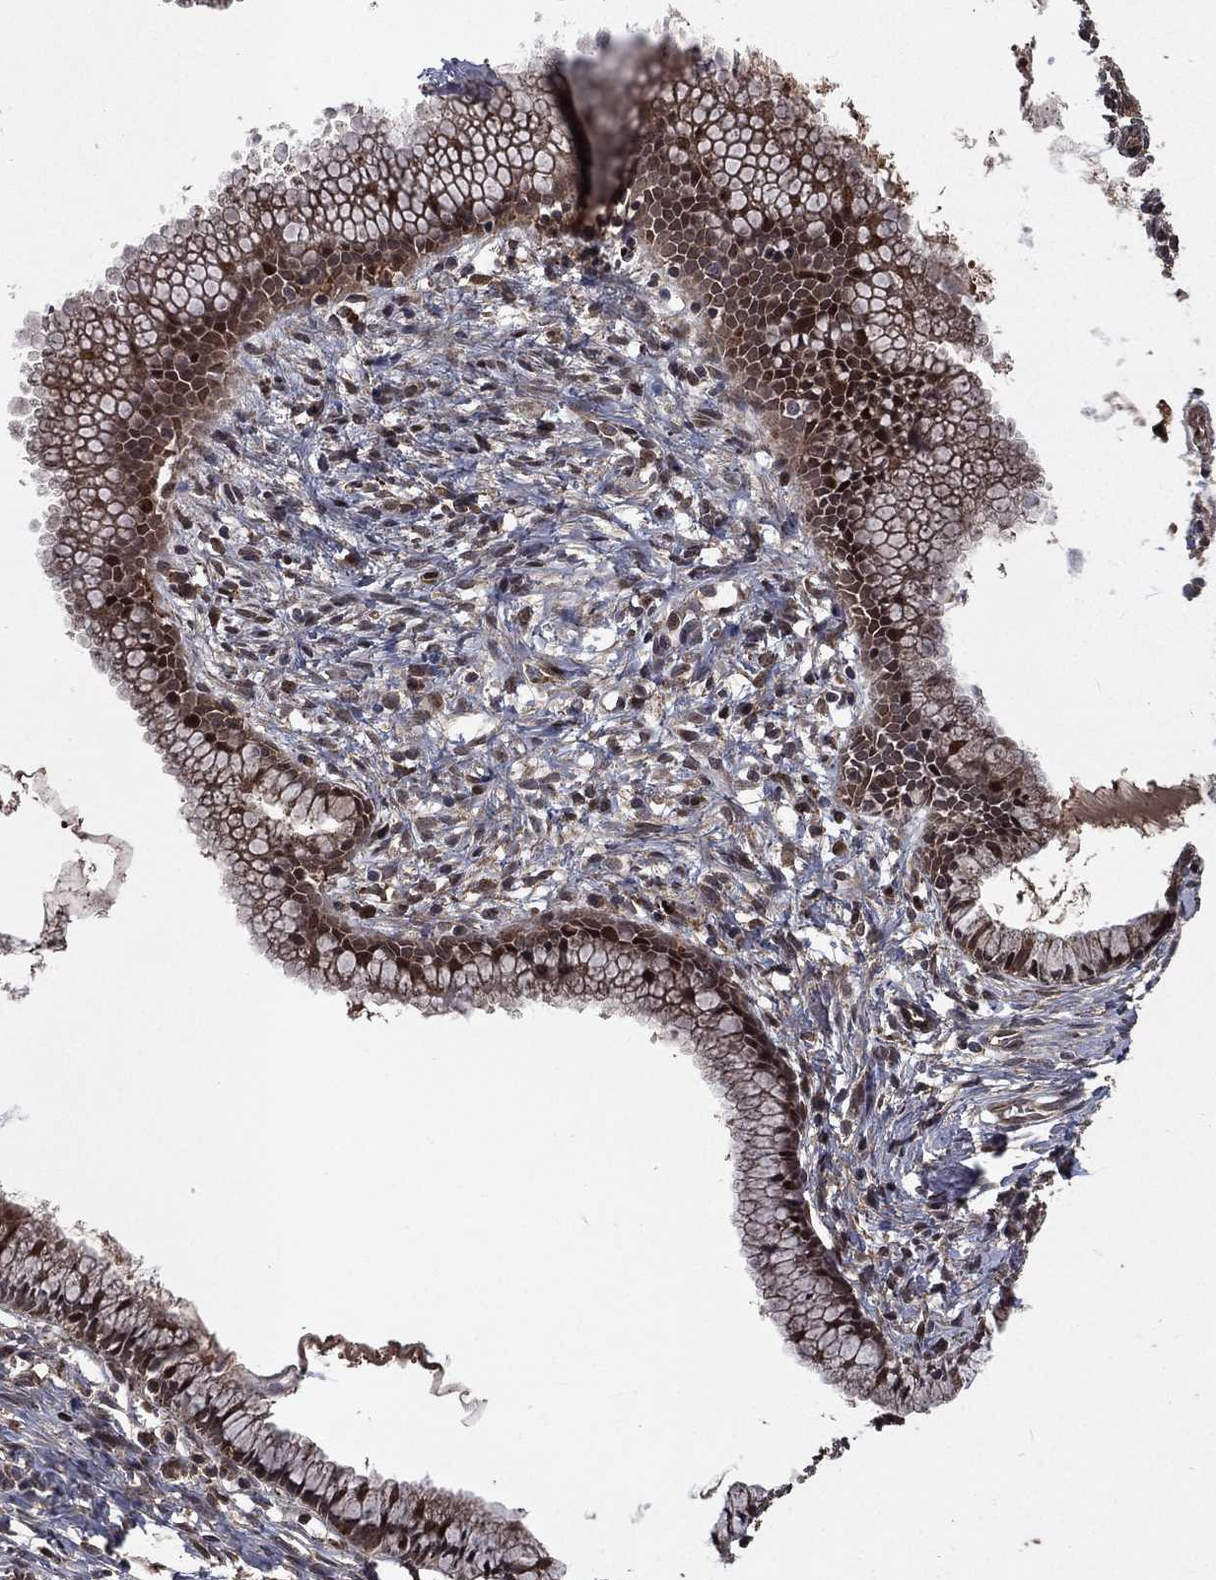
{"staining": {"intensity": "weak", "quantity": ">75%", "location": "cytoplasmic/membranous"}, "tissue": "cervix", "cell_type": "Glandular cells", "image_type": "normal", "snomed": [{"axis": "morphology", "description": "Normal tissue, NOS"}, {"axis": "topography", "description": "Cervix"}], "caption": "A brown stain shows weak cytoplasmic/membranous positivity of a protein in glandular cells of unremarkable cervix.", "gene": "LENG8", "patient": {"sex": "female", "age": 39}}